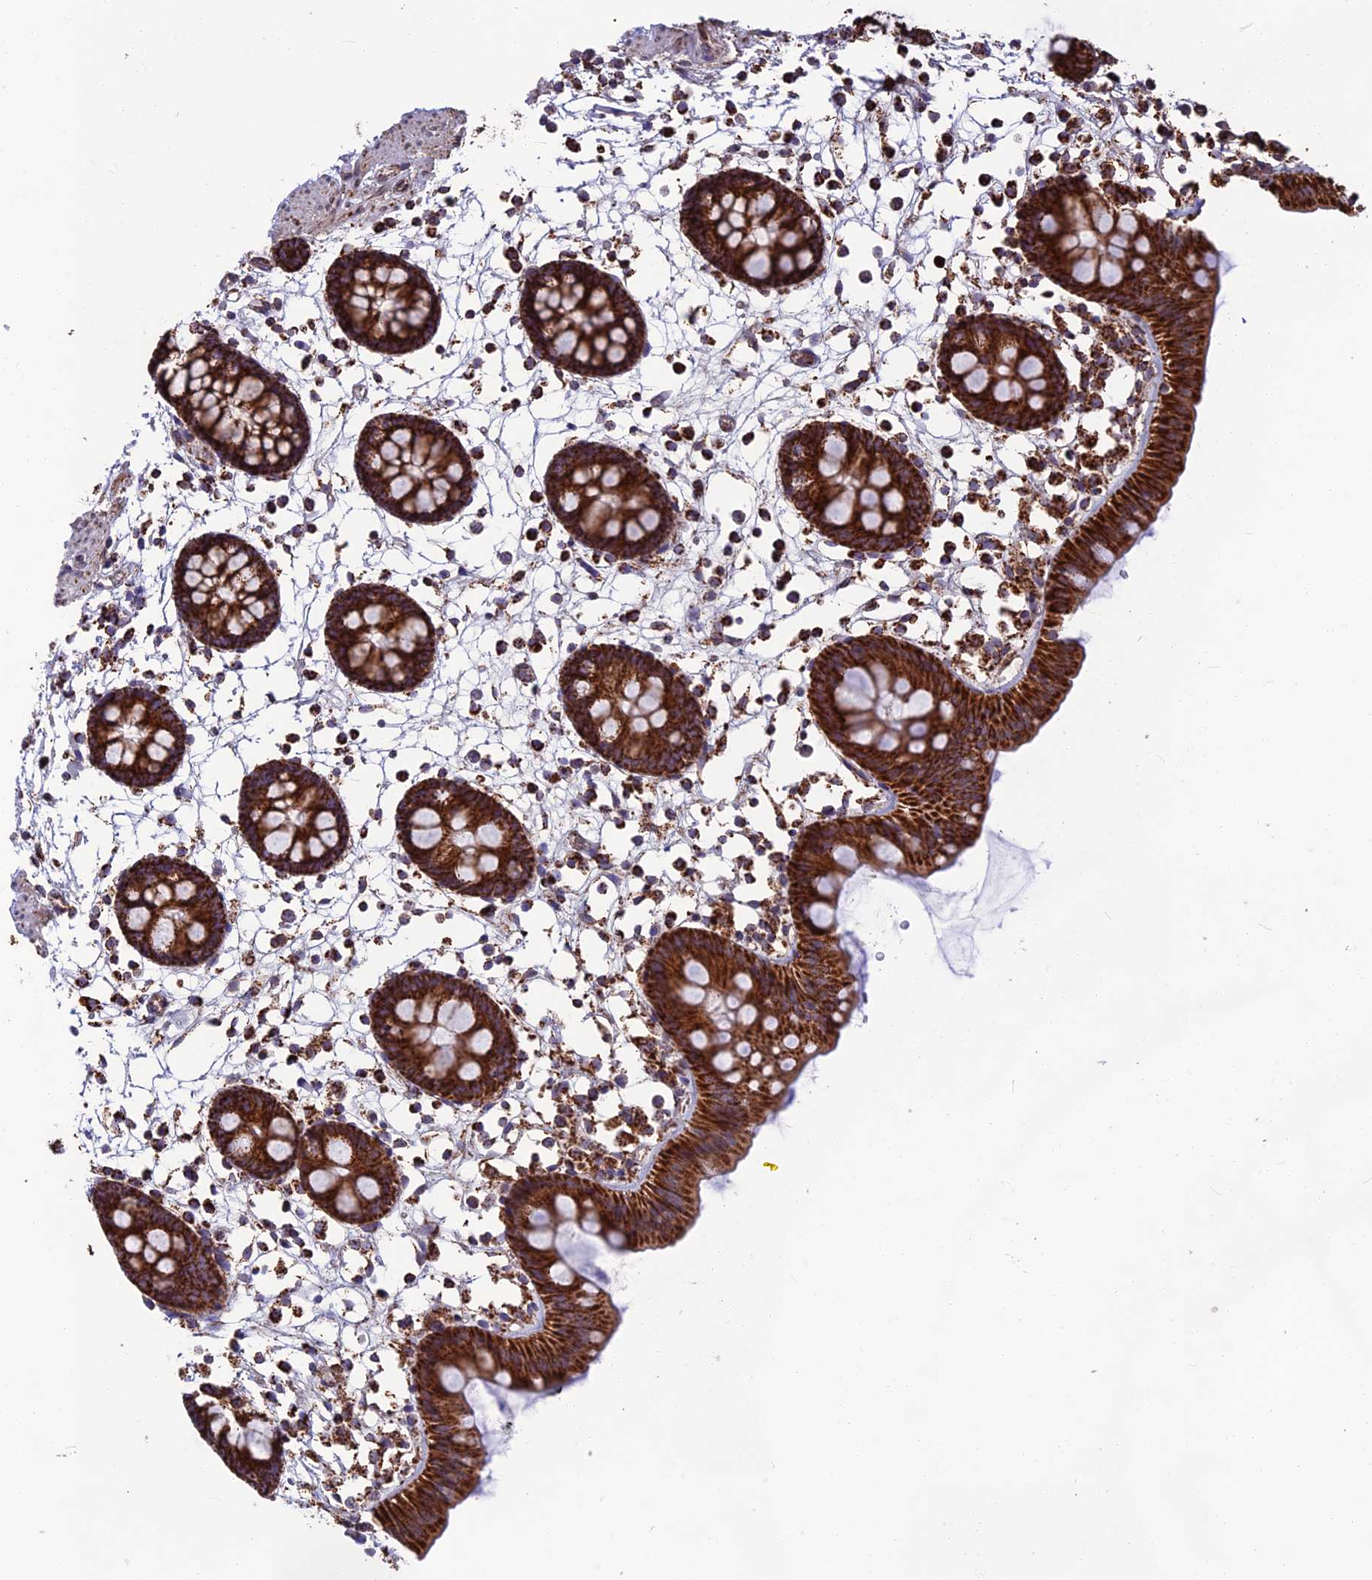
{"staining": {"intensity": "strong", "quantity": ">75%", "location": "cytoplasmic/membranous"}, "tissue": "colon", "cell_type": "Endothelial cells", "image_type": "normal", "snomed": [{"axis": "morphology", "description": "Normal tissue, NOS"}, {"axis": "topography", "description": "Colon"}], "caption": "Immunohistochemical staining of unremarkable human colon reveals high levels of strong cytoplasmic/membranous staining in about >75% of endothelial cells. (DAB IHC with brightfield microscopy, high magnification).", "gene": "CS", "patient": {"sex": "male", "age": 56}}